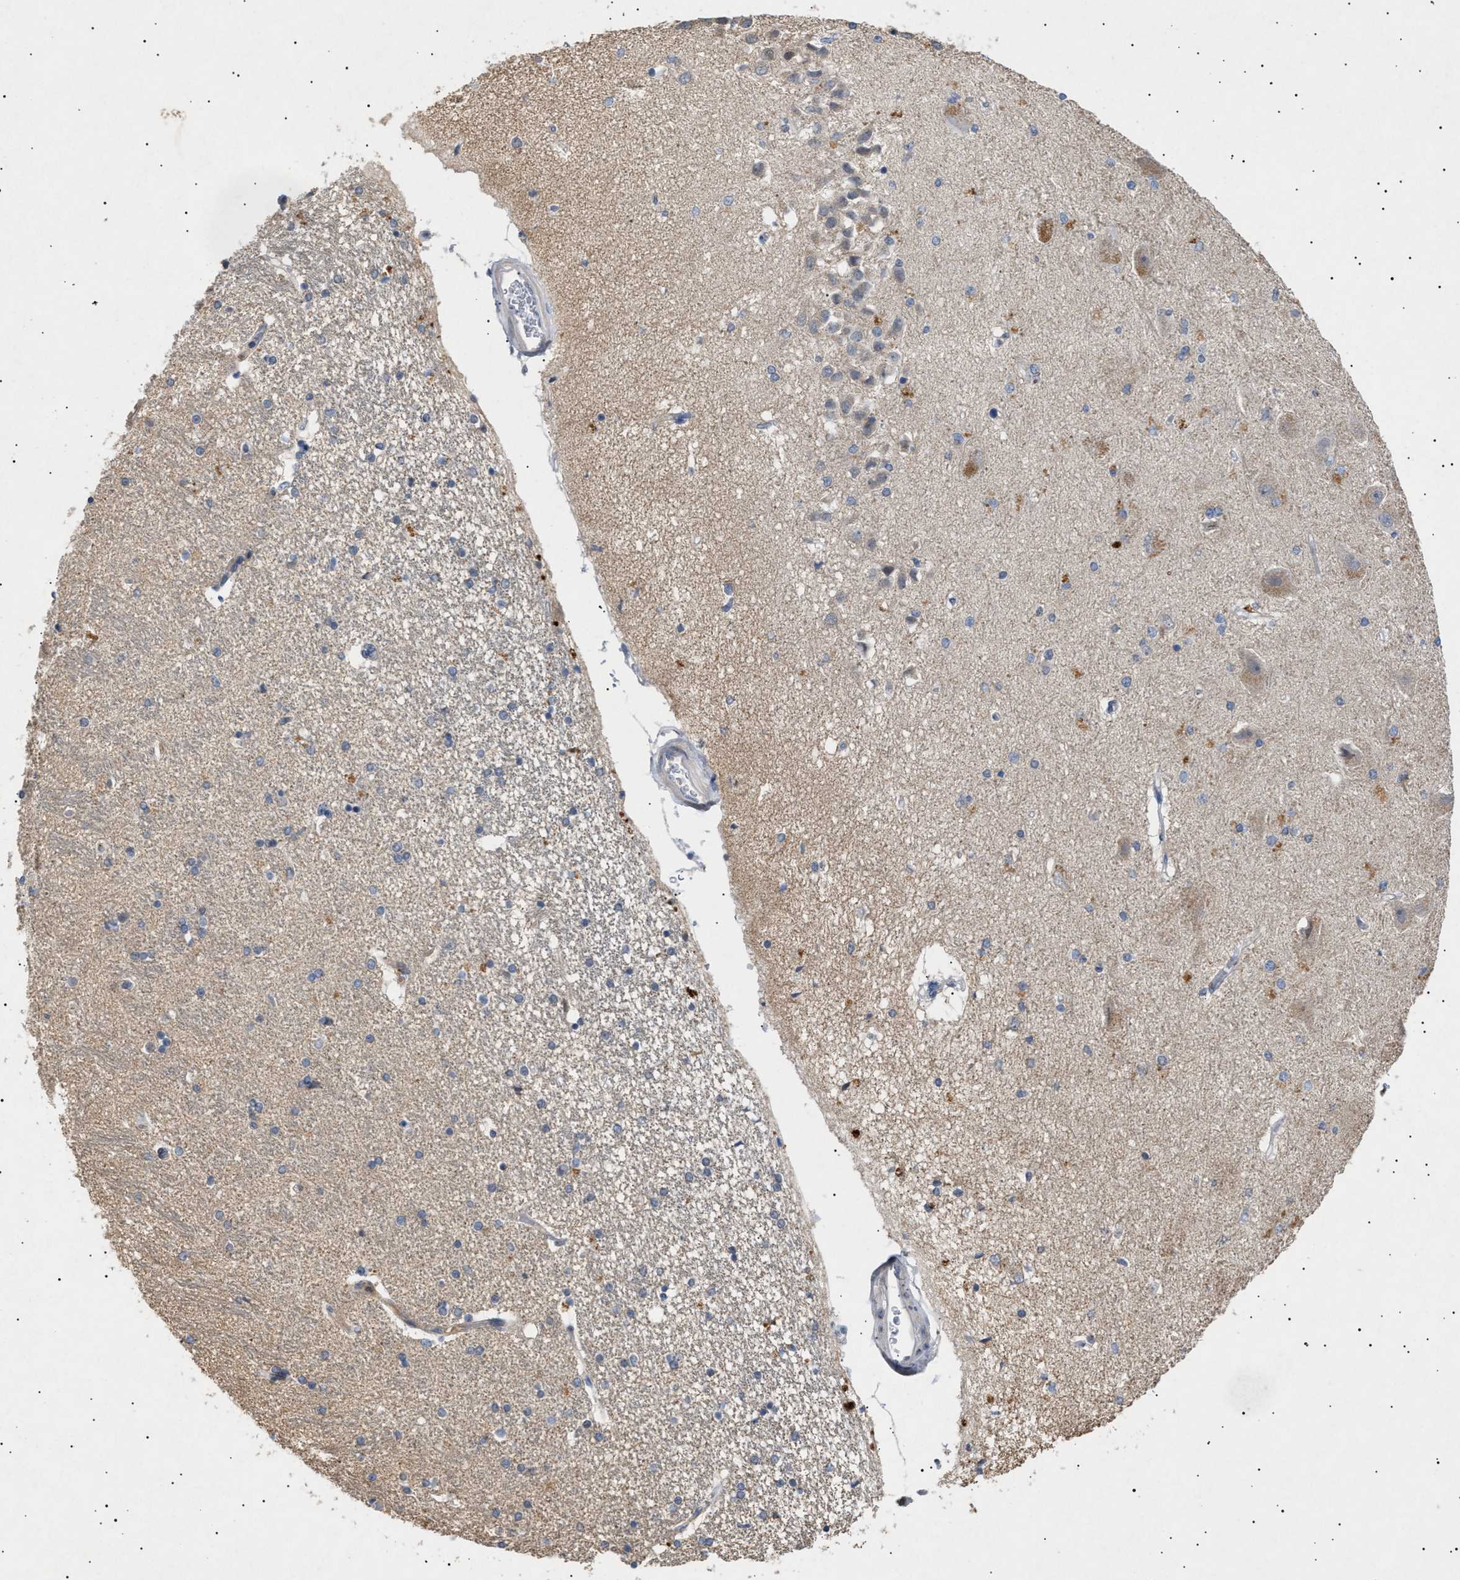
{"staining": {"intensity": "weak", "quantity": "<25%", "location": "cytoplasmic/membranous"}, "tissue": "hippocampus", "cell_type": "Glial cells", "image_type": "normal", "snomed": [{"axis": "morphology", "description": "Normal tissue, NOS"}, {"axis": "topography", "description": "Hippocampus"}], "caption": "An immunohistochemistry photomicrograph of normal hippocampus is shown. There is no staining in glial cells of hippocampus.", "gene": "SIRT5", "patient": {"sex": "female", "age": 54}}